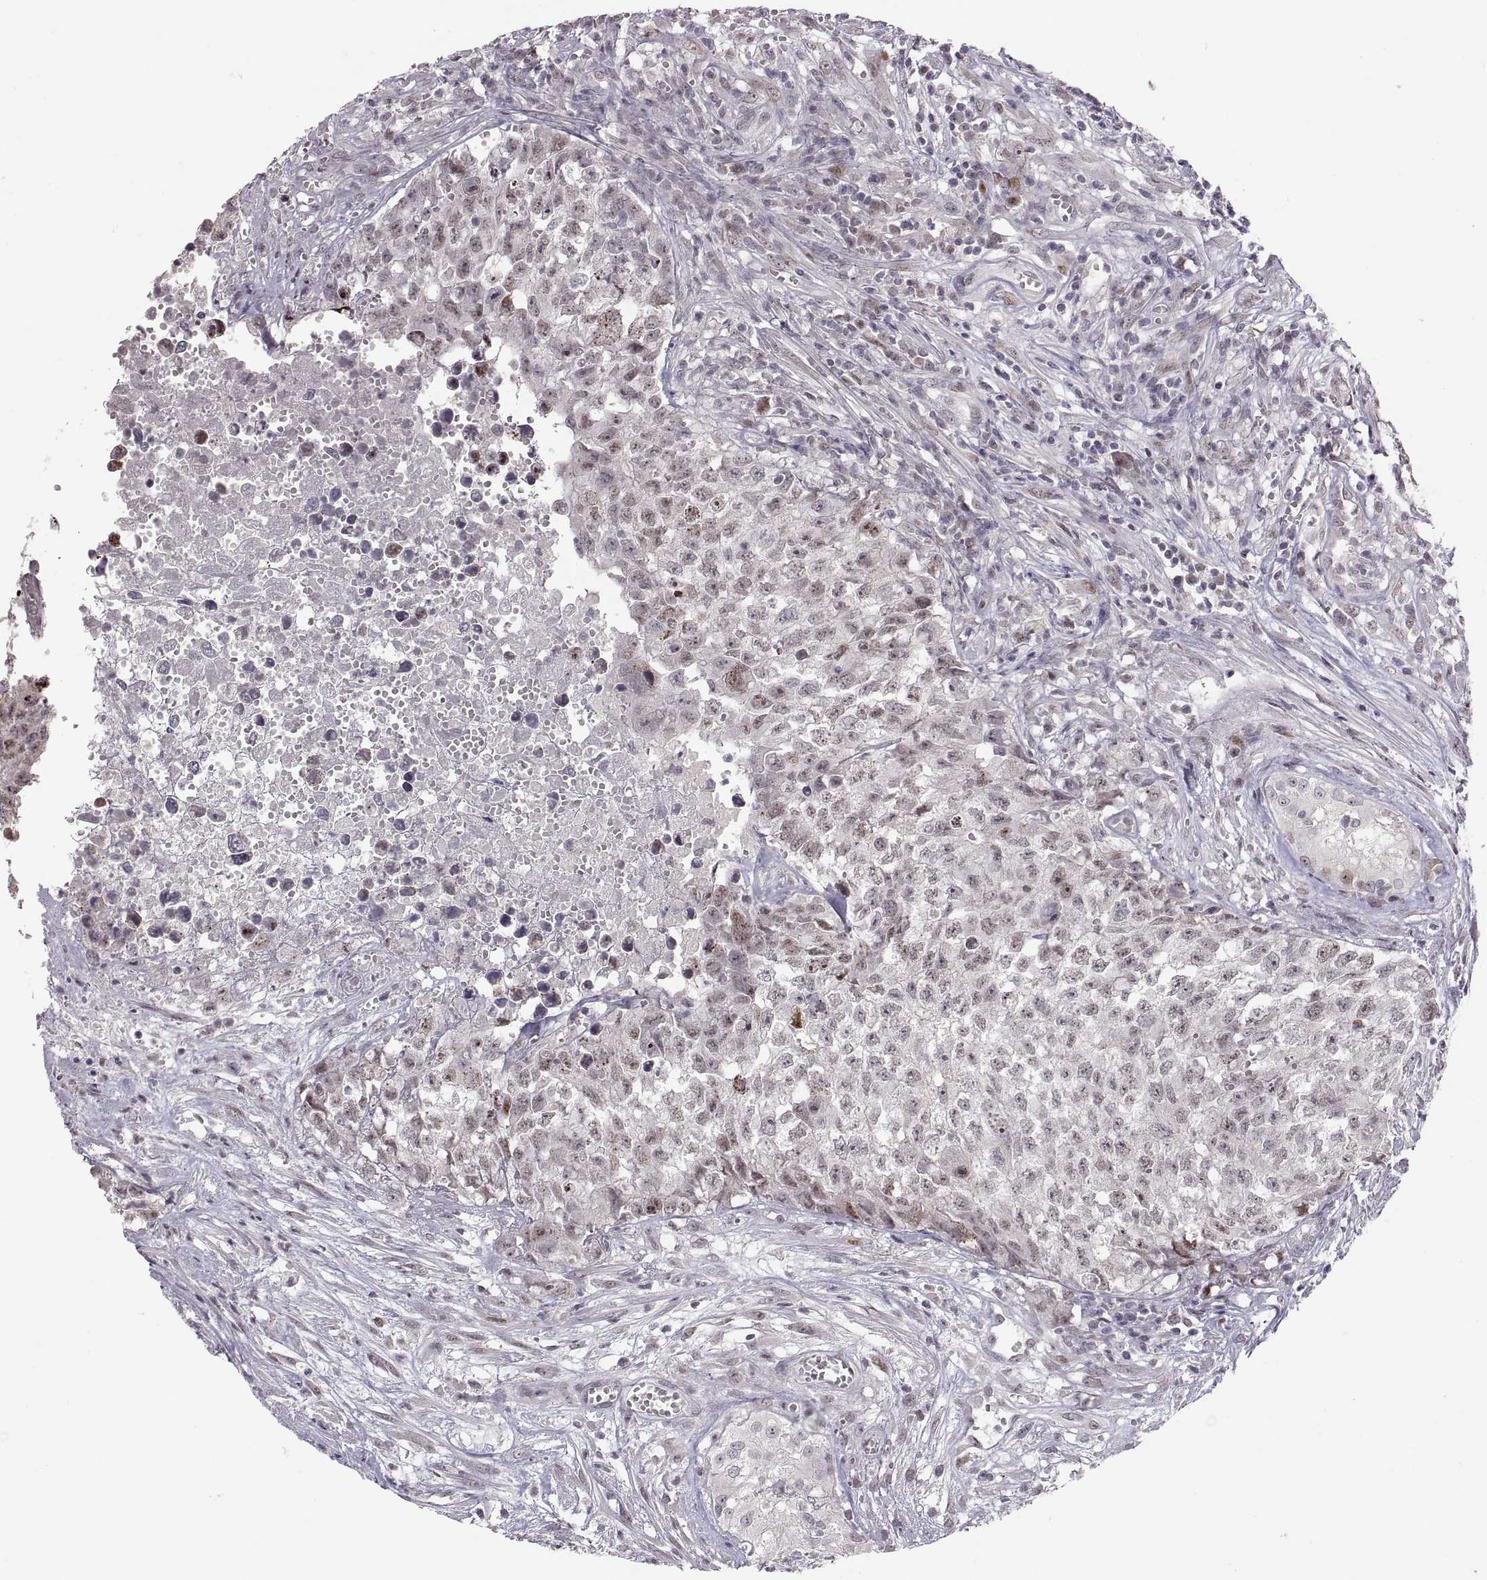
{"staining": {"intensity": "moderate", "quantity": "<25%", "location": "nuclear"}, "tissue": "testis cancer", "cell_type": "Tumor cells", "image_type": "cancer", "snomed": [{"axis": "morphology", "description": "Seminoma, NOS"}, {"axis": "morphology", "description": "Carcinoma, Embryonal, NOS"}, {"axis": "topography", "description": "Testis"}], "caption": "This micrograph shows testis embryonal carcinoma stained with immunohistochemistry to label a protein in brown. The nuclear of tumor cells show moderate positivity for the protein. Nuclei are counter-stained blue.", "gene": "SNAI1", "patient": {"sex": "male", "age": 22}}